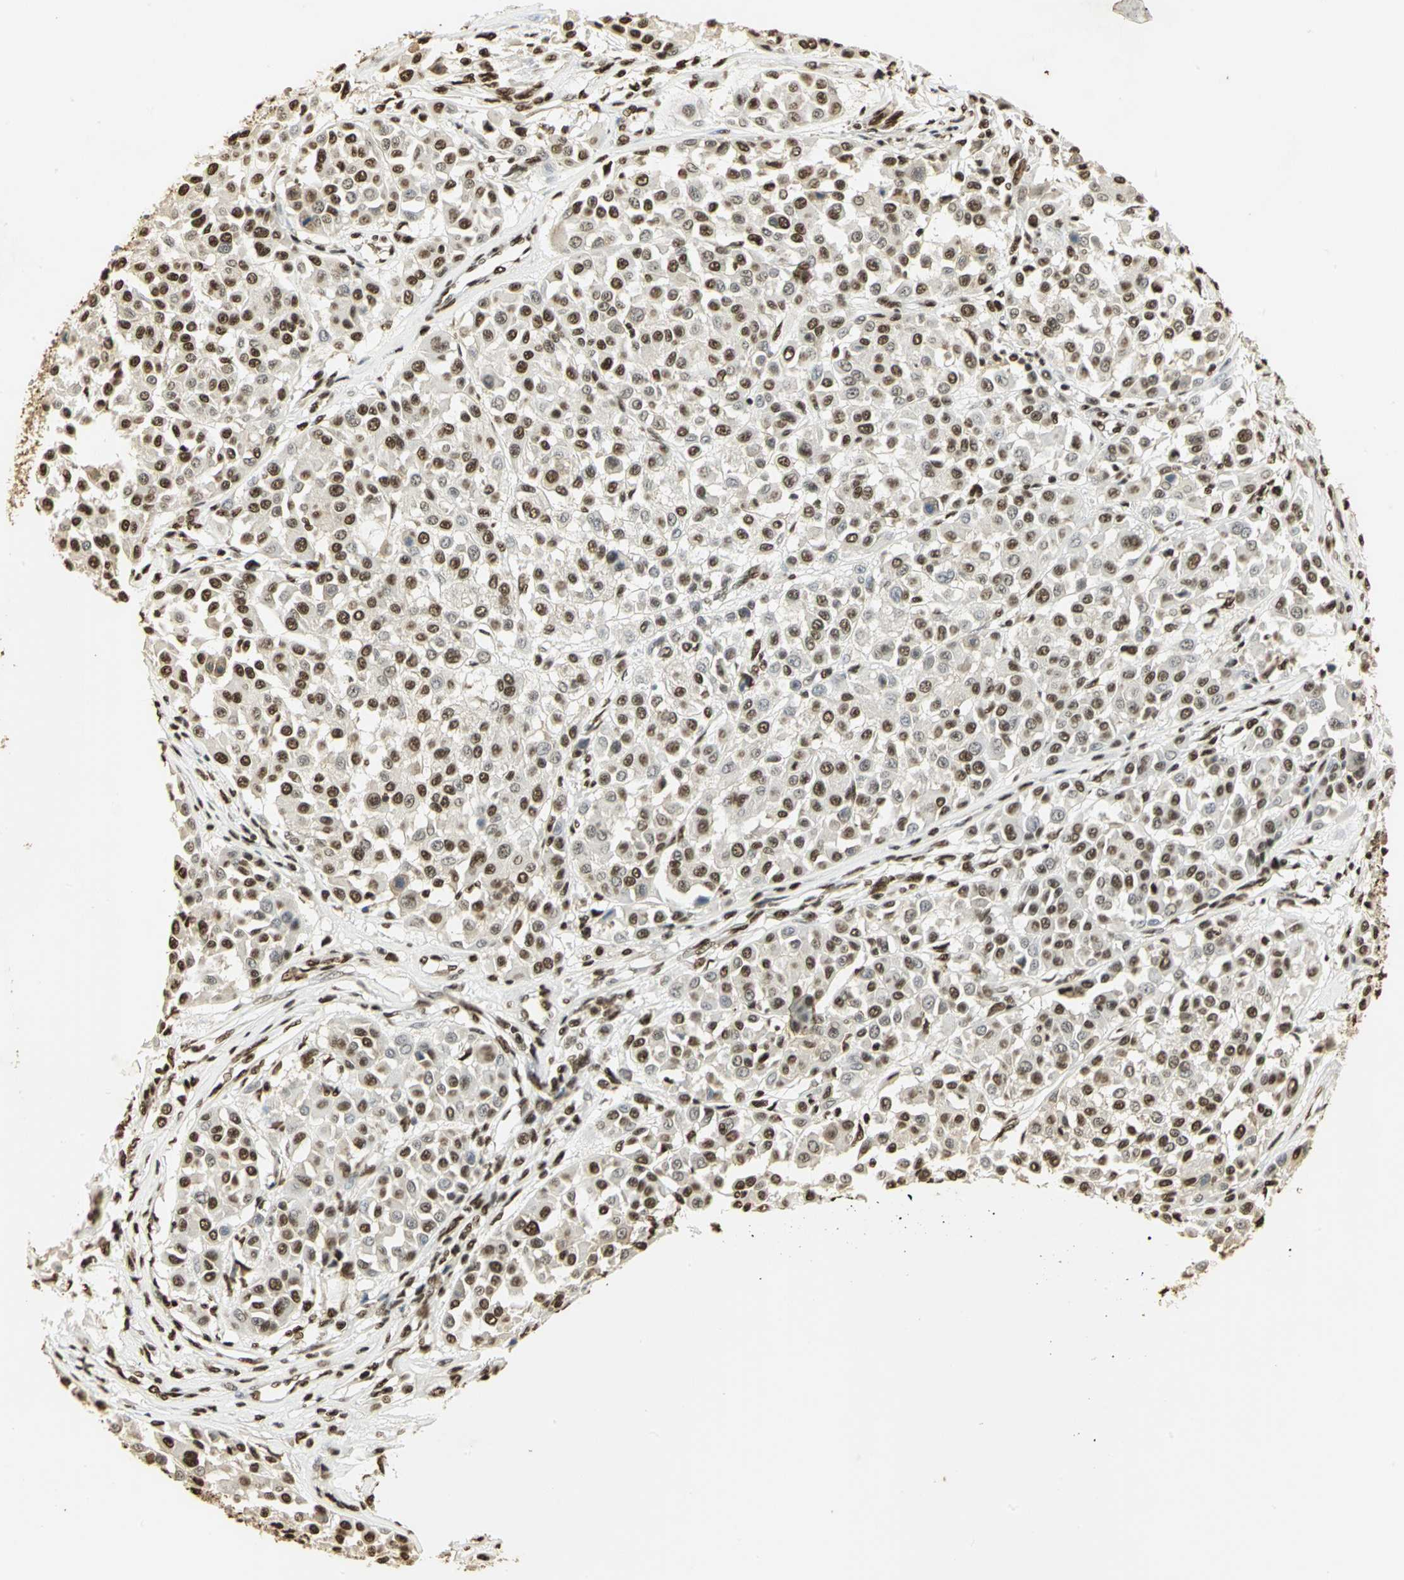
{"staining": {"intensity": "strong", "quantity": "25%-75%", "location": "cytoplasmic/membranous,nuclear"}, "tissue": "melanoma", "cell_type": "Tumor cells", "image_type": "cancer", "snomed": [{"axis": "morphology", "description": "Malignant melanoma, Metastatic site"}, {"axis": "topography", "description": "Soft tissue"}], "caption": "Immunohistochemistry (IHC) (DAB (3,3'-diaminobenzidine)) staining of human melanoma shows strong cytoplasmic/membranous and nuclear protein expression in approximately 25%-75% of tumor cells. (Stains: DAB (3,3'-diaminobenzidine) in brown, nuclei in blue, Microscopy: brightfield microscopy at high magnification).", "gene": "SET", "patient": {"sex": "male", "age": 41}}